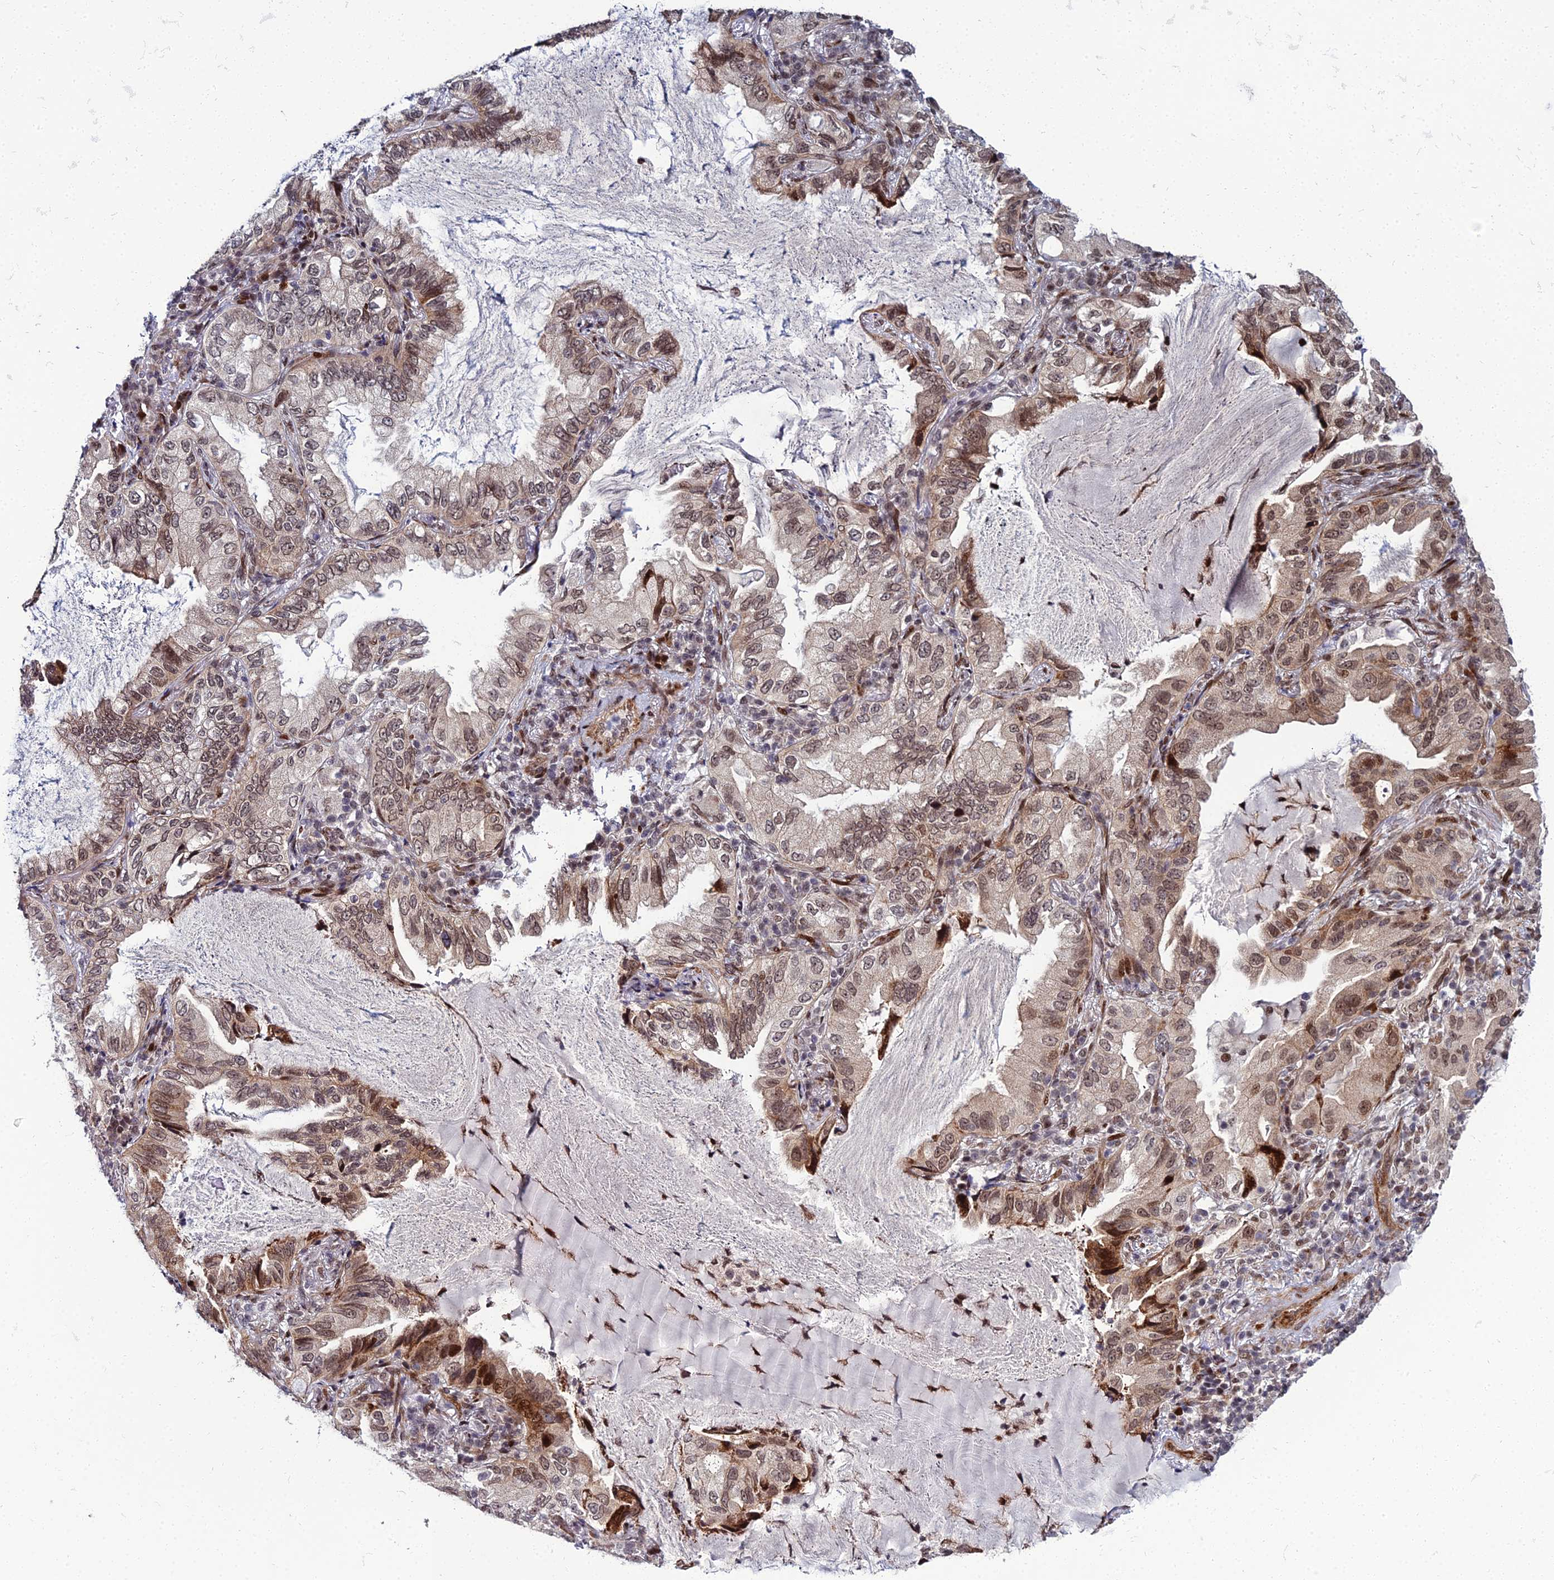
{"staining": {"intensity": "moderate", "quantity": ">75%", "location": "cytoplasmic/membranous,nuclear"}, "tissue": "lung cancer", "cell_type": "Tumor cells", "image_type": "cancer", "snomed": [{"axis": "morphology", "description": "Adenocarcinoma, NOS"}, {"axis": "topography", "description": "Lung"}], "caption": "DAB immunohistochemical staining of human lung adenocarcinoma demonstrates moderate cytoplasmic/membranous and nuclear protein staining in approximately >75% of tumor cells.", "gene": "ZNF668", "patient": {"sex": "female", "age": 69}}